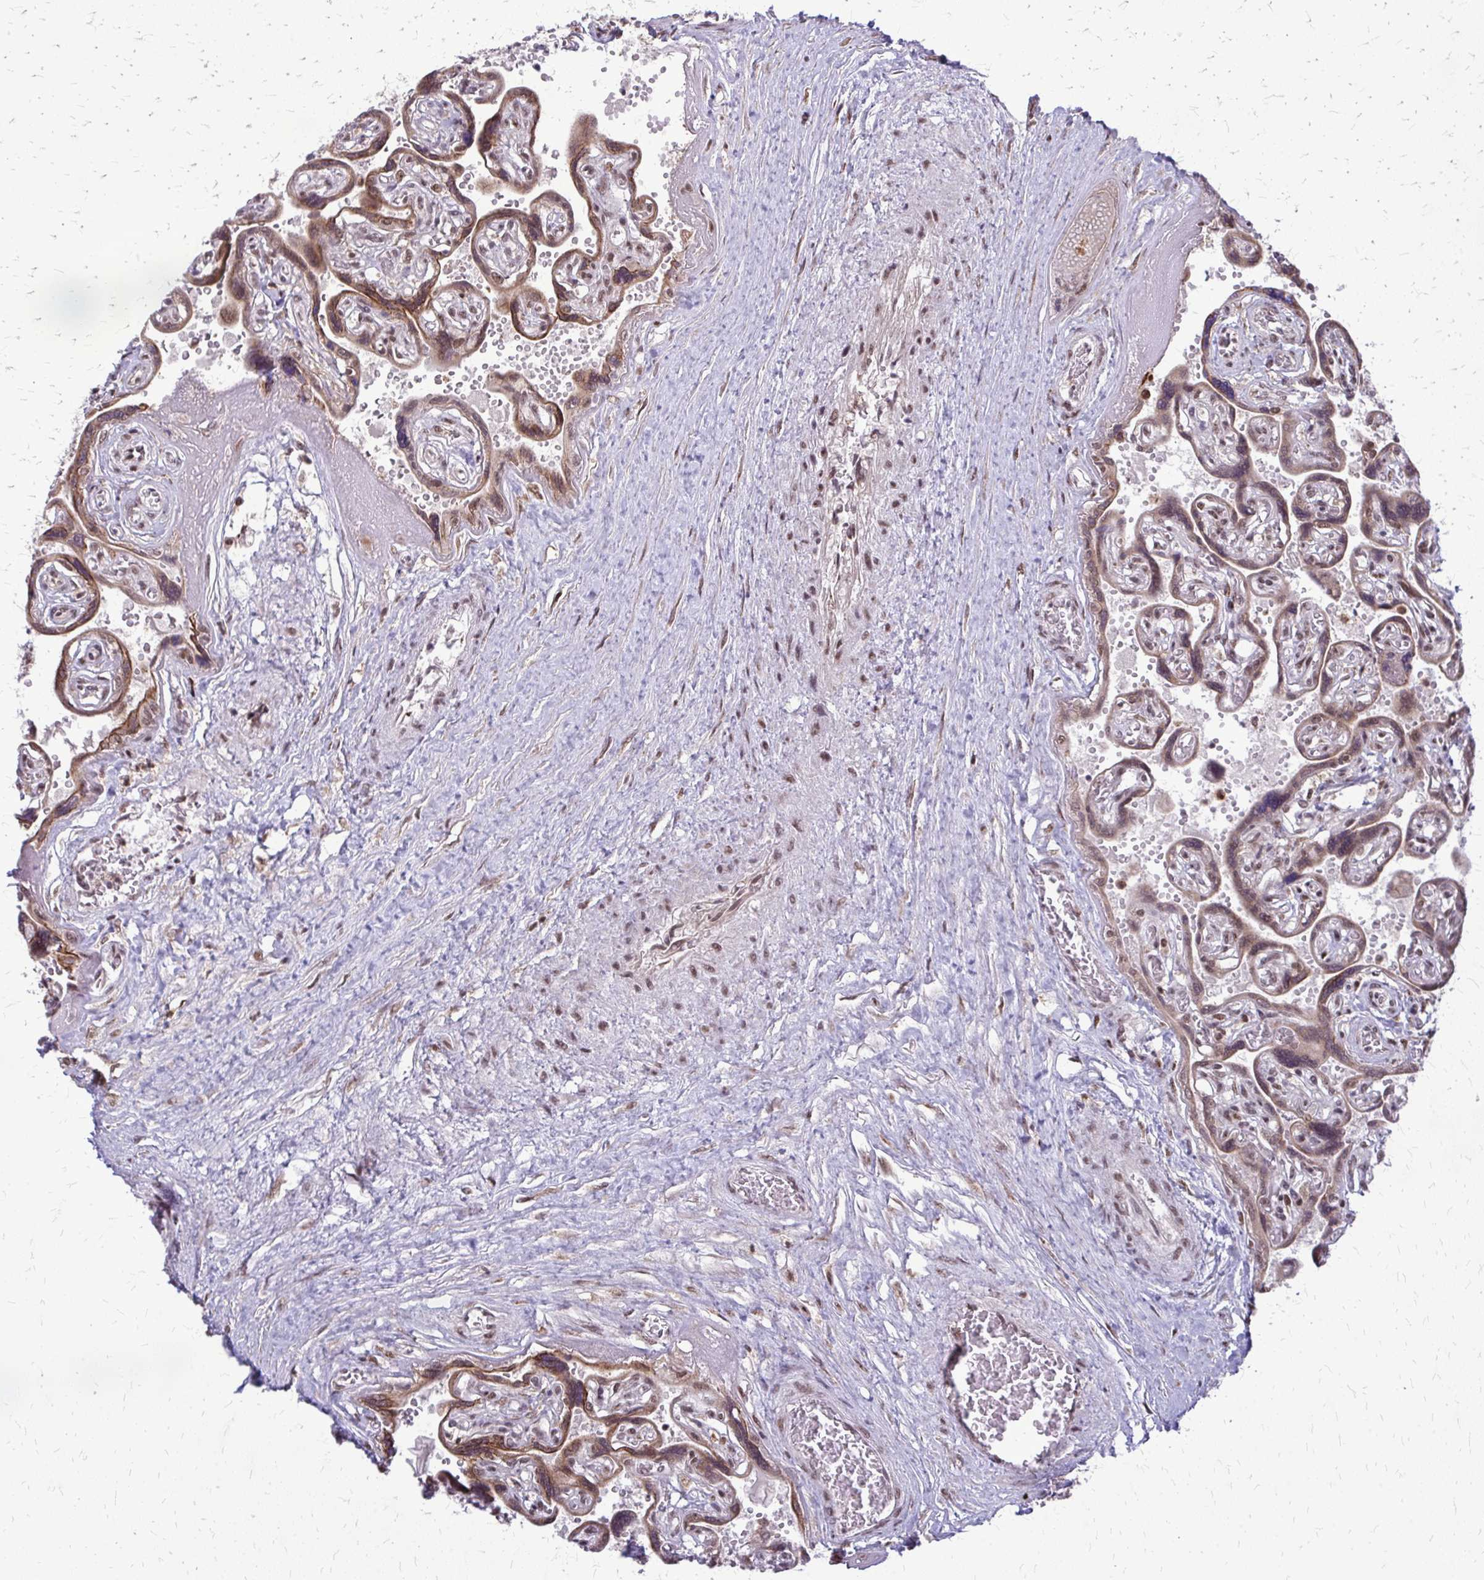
{"staining": {"intensity": "strong", "quantity": ">75%", "location": "nuclear"}, "tissue": "placenta", "cell_type": "Decidual cells", "image_type": "normal", "snomed": [{"axis": "morphology", "description": "Normal tissue, NOS"}, {"axis": "topography", "description": "Placenta"}], "caption": "A micrograph of placenta stained for a protein exhibits strong nuclear brown staining in decidual cells. Immunohistochemistry stains the protein of interest in brown and the nuclei are stained blue.", "gene": "HDAC3", "patient": {"sex": "female", "age": 32}}